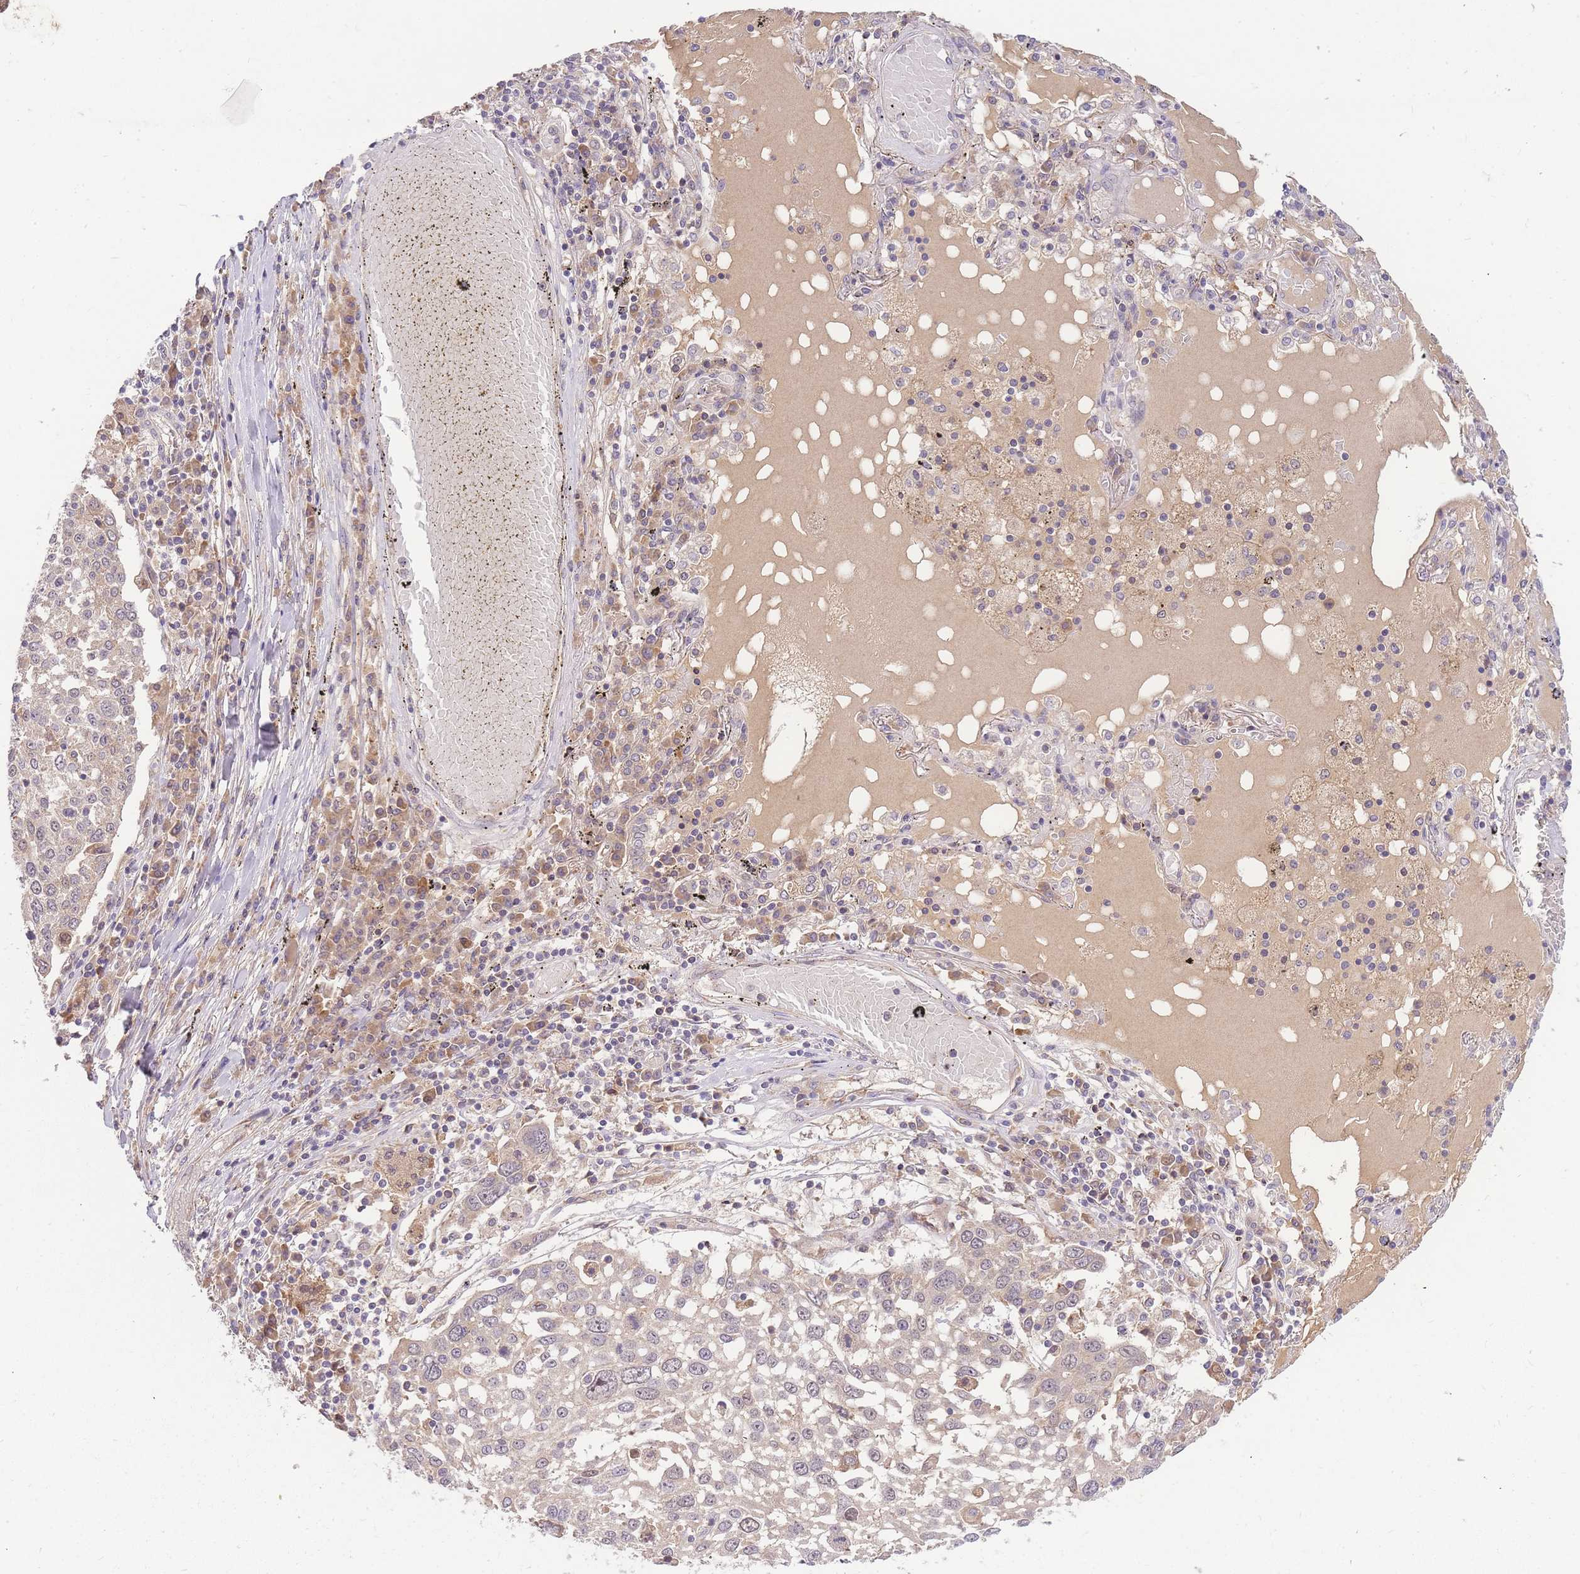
{"staining": {"intensity": "negative", "quantity": "none", "location": "none"}, "tissue": "lung cancer", "cell_type": "Tumor cells", "image_type": "cancer", "snomed": [{"axis": "morphology", "description": "Squamous cell carcinoma, NOS"}, {"axis": "topography", "description": "Lung"}], "caption": "An immunohistochemistry (IHC) micrograph of squamous cell carcinoma (lung) is shown. There is no staining in tumor cells of squamous cell carcinoma (lung).", "gene": "ZNF577", "patient": {"sex": "male", "age": 65}}